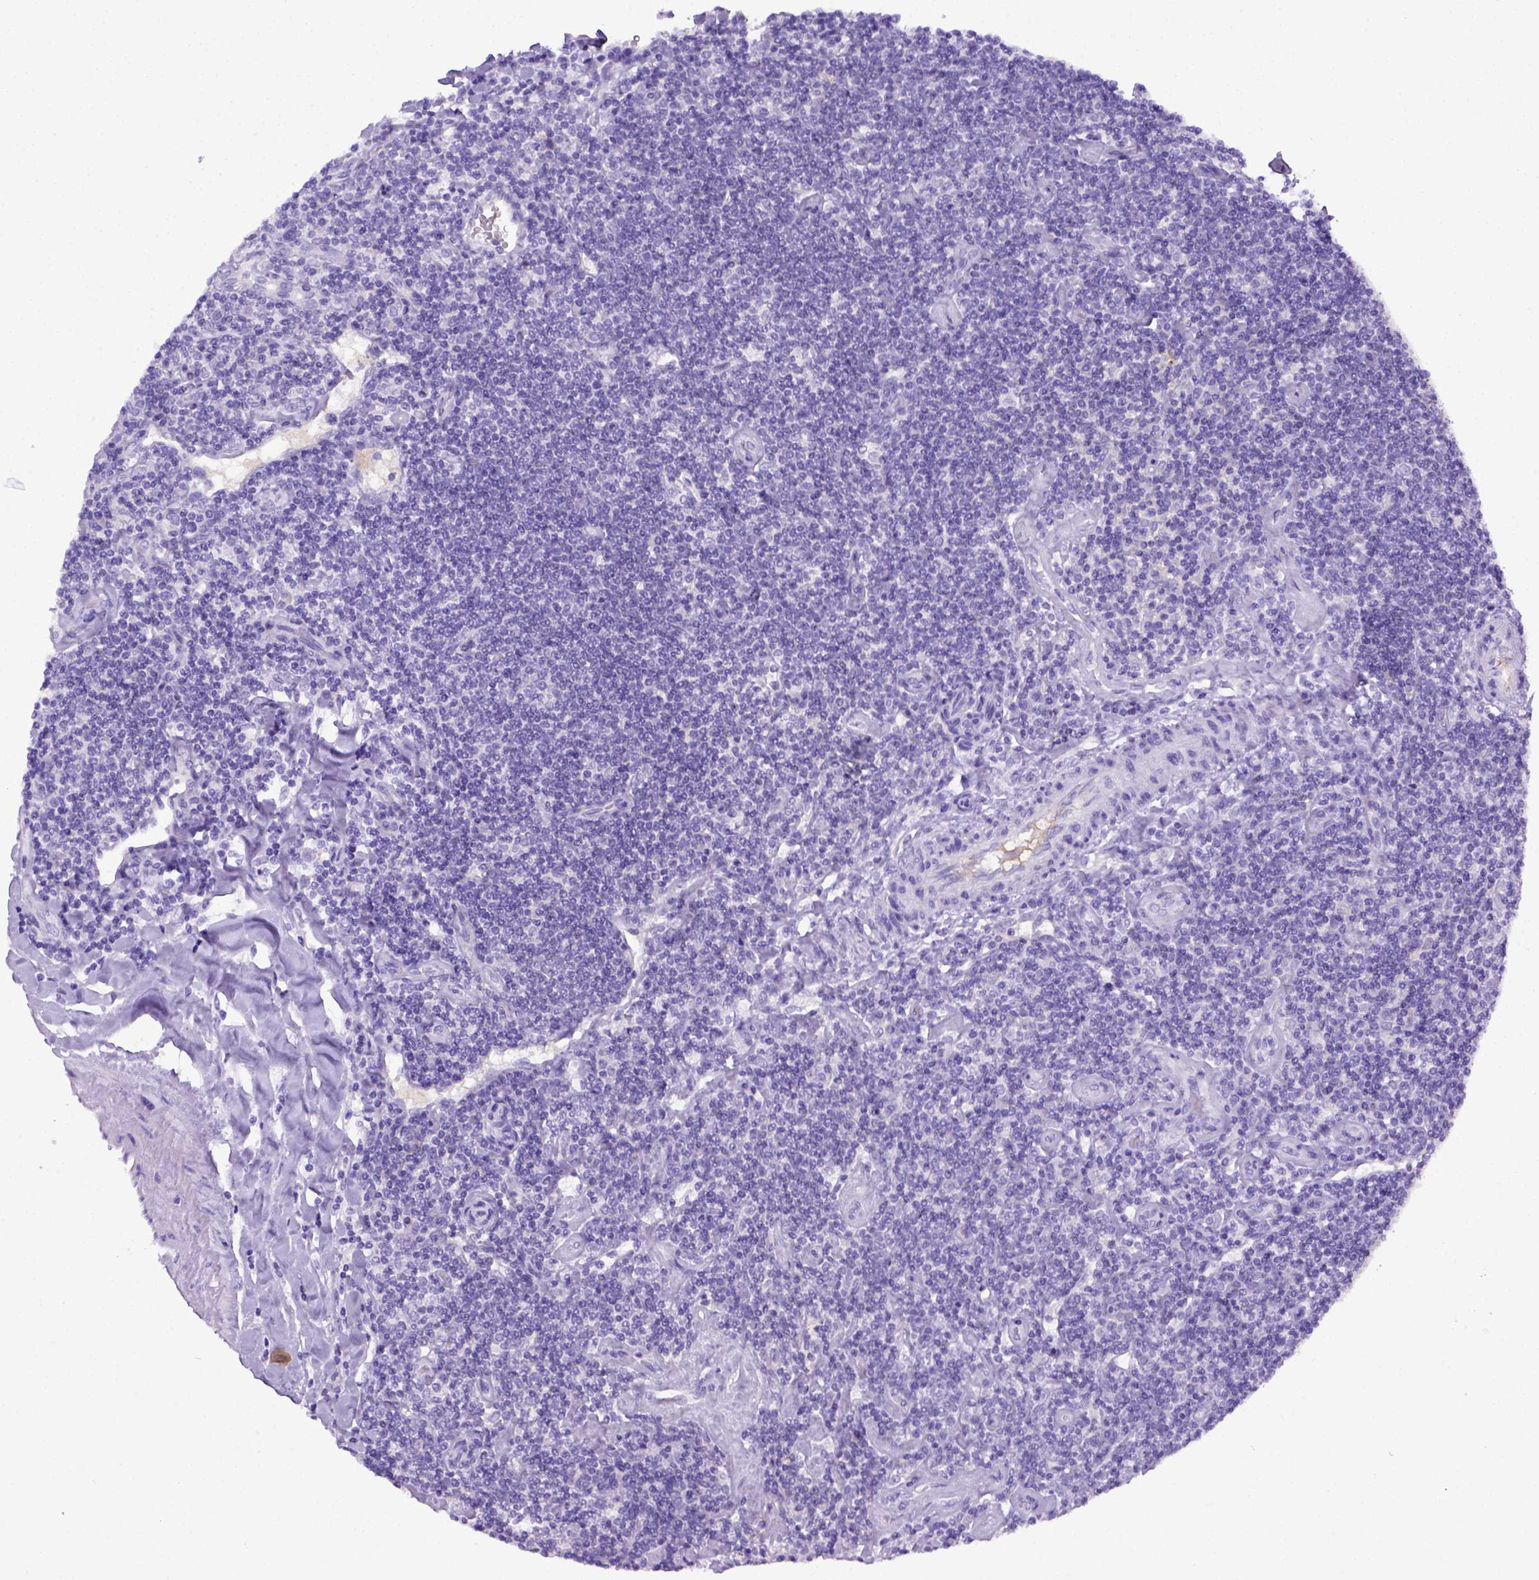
{"staining": {"intensity": "negative", "quantity": "none", "location": "none"}, "tissue": "lymphoma", "cell_type": "Tumor cells", "image_type": "cancer", "snomed": [{"axis": "morphology", "description": "Hodgkin's disease, NOS"}, {"axis": "topography", "description": "Lymph node"}], "caption": "The immunohistochemistry image has no significant staining in tumor cells of Hodgkin's disease tissue.", "gene": "ITIH4", "patient": {"sex": "male", "age": 40}}